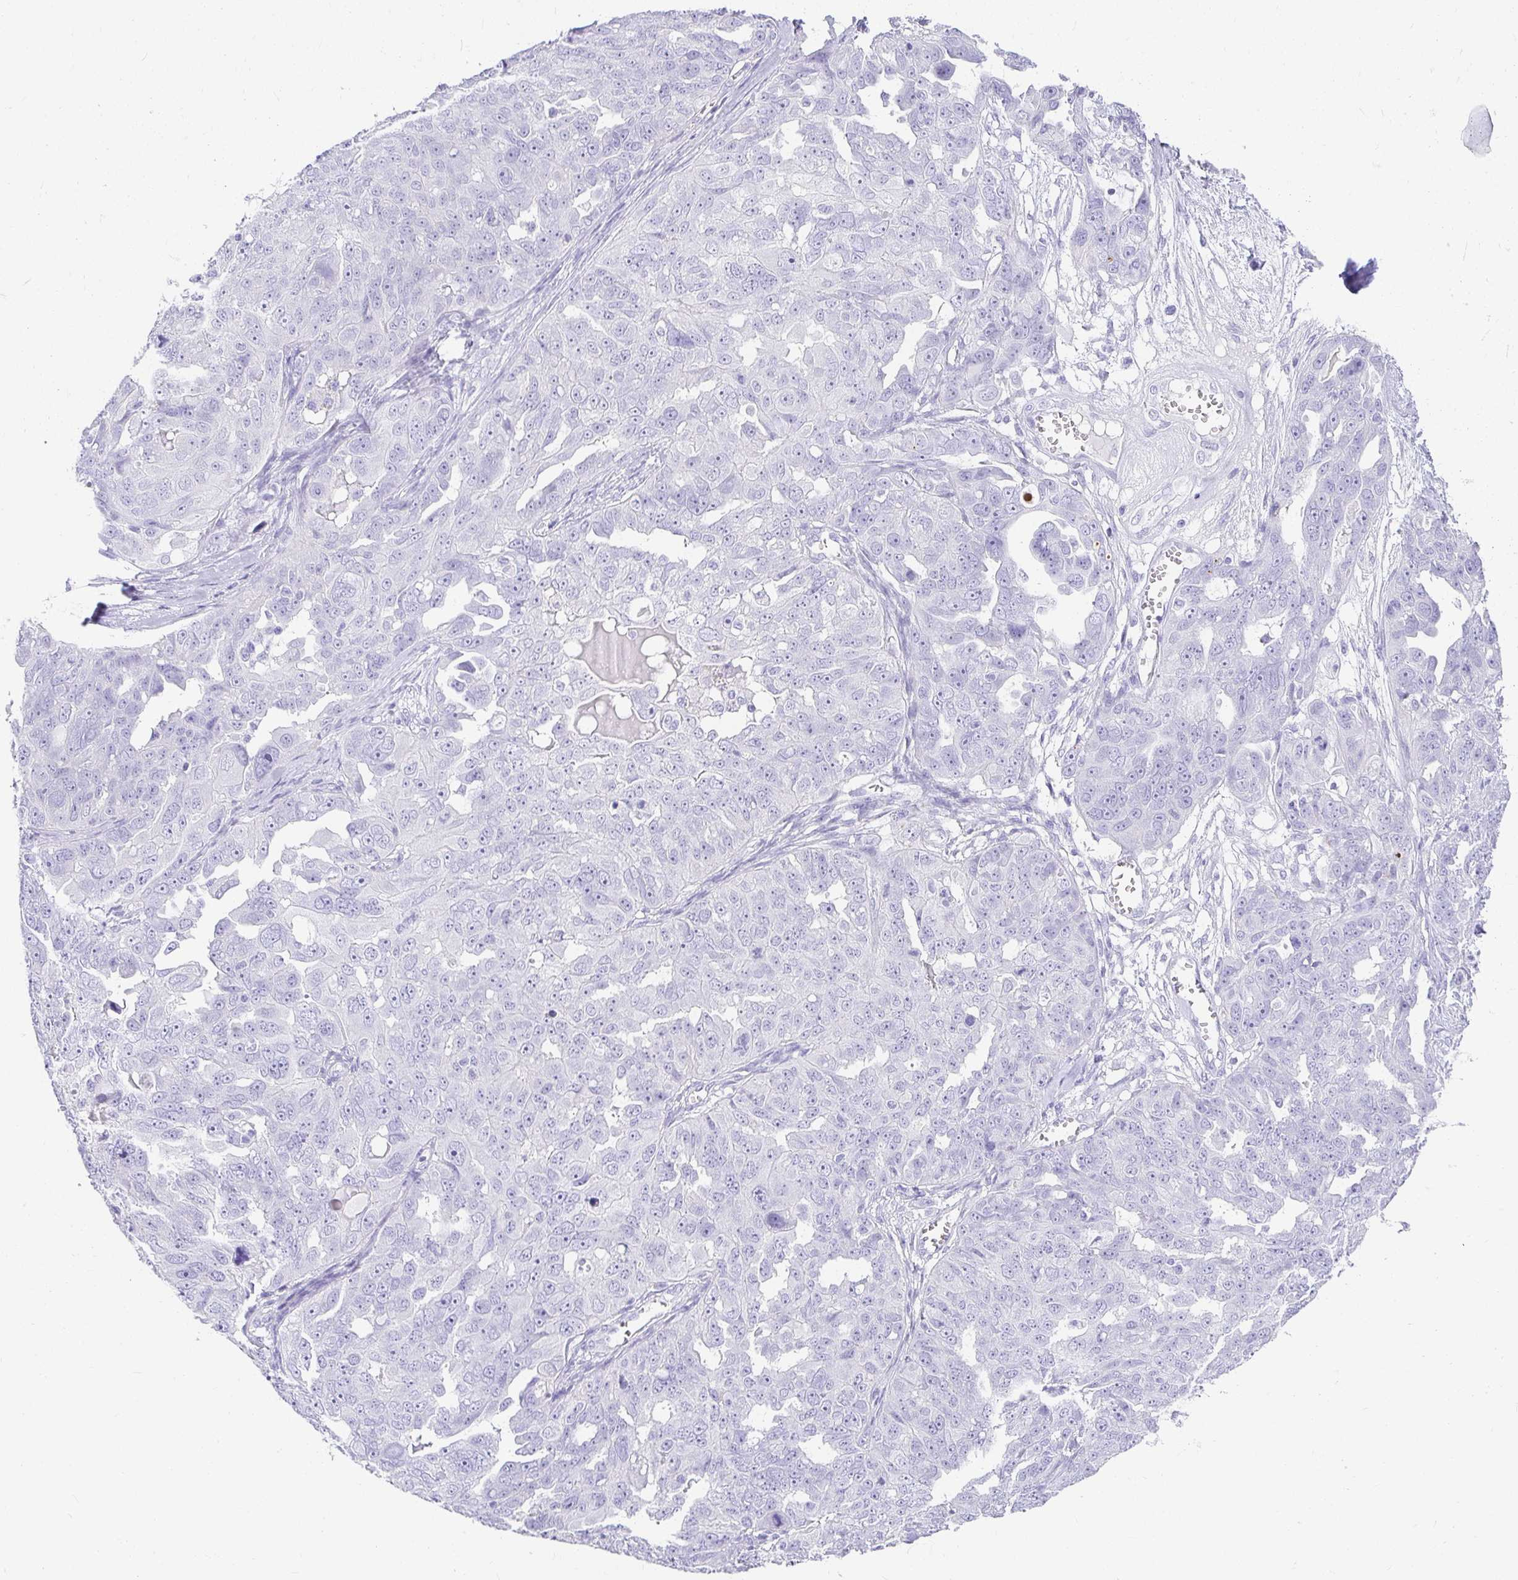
{"staining": {"intensity": "negative", "quantity": "none", "location": "none"}, "tissue": "ovarian cancer", "cell_type": "Tumor cells", "image_type": "cancer", "snomed": [{"axis": "morphology", "description": "Carcinoma, endometroid"}, {"axis": "topography", "description": "Ovary"}], "caption": "High magnification brightfield microscopy of endometroid carcinoma (ovarian) stained with DAB (3,3'-diaminobenzidine) (brown) and counterstained with hematoxylin (blue): tumor cells show no significant expression. (Brightfield microscopy of DAB (3,3'-diaminobenzidine) immunohistochemistry (IHC) at high magnification).", "gene": "CHAT", "patient": {"sex": "female", "age": 70}}